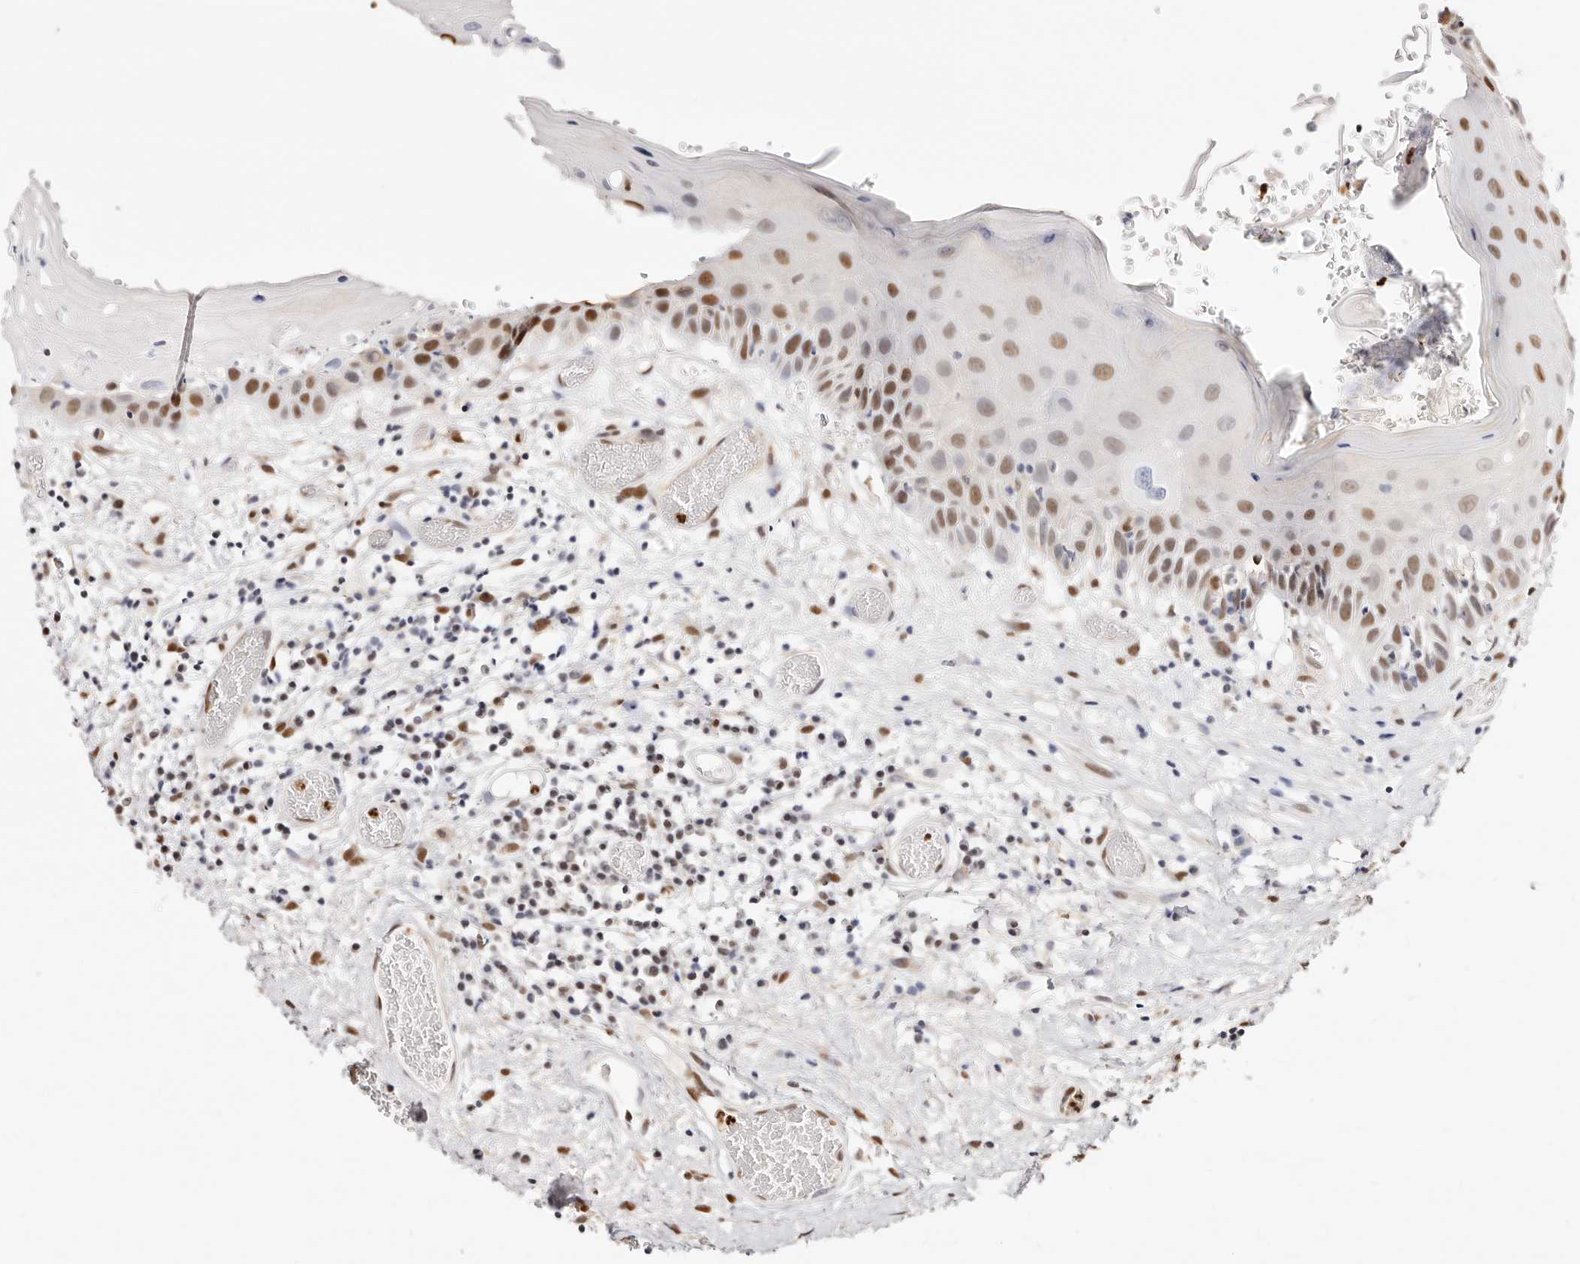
{"staining": {"intensity": "strong", "quantity": ">75%", "location": "nuclear"}, "tissue": "oral mucosa", "cell_type": "Squamous epithelial cells", "image_type": "normal", "snomed": [{"axis": "morphology", "description": "Normal tissue, NOS"}, {"axis": "topography", "description": "Oral tissue"}], "caption": "Strong nuclear positivity for a protein is identified in about >75% of squamous epithelial cells of unremarkable oral mucosa using IHC.", "gene": "TKT", "patient": {"sex": "female", "age": 76}}